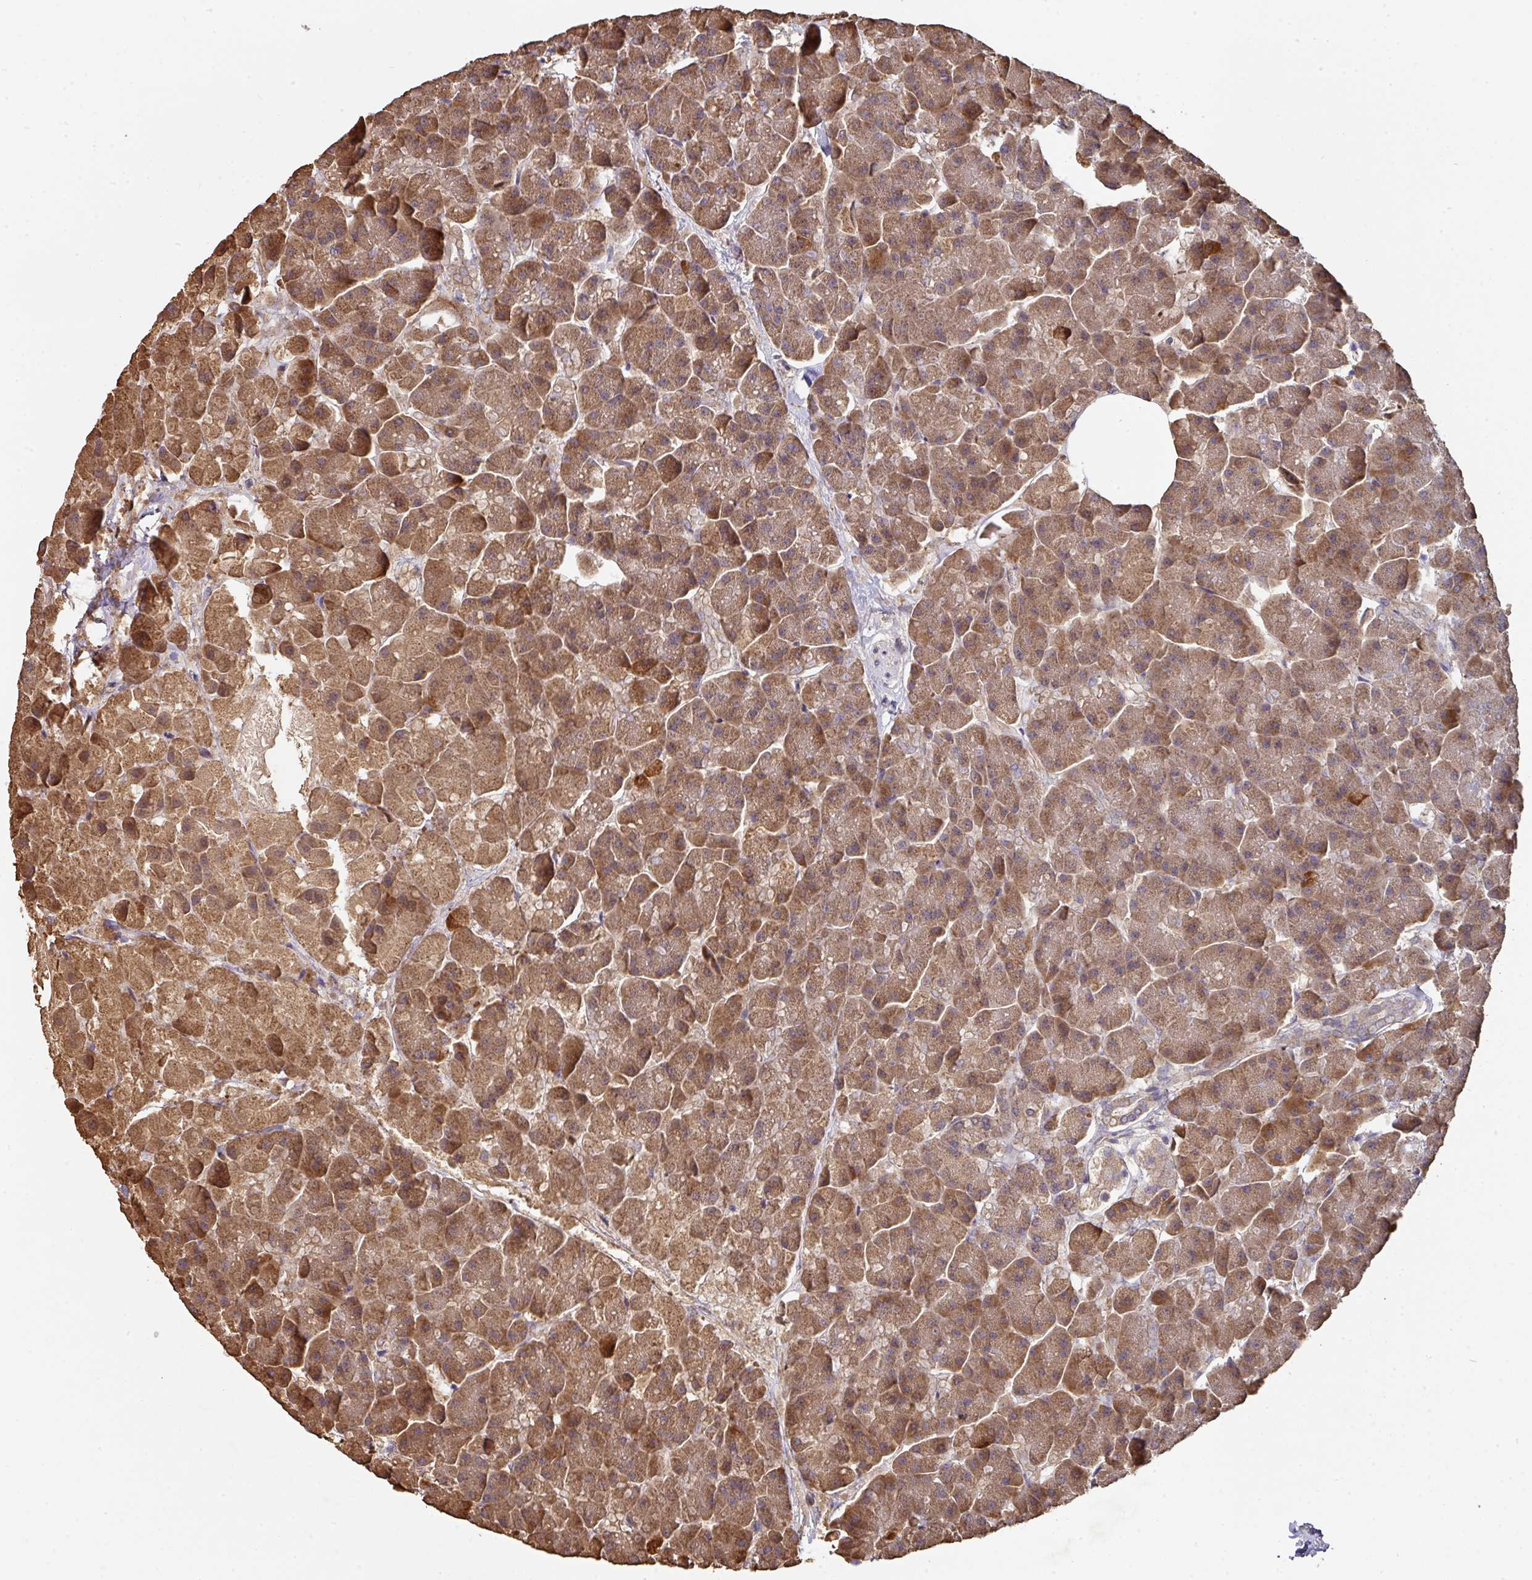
{"staining": {"intensity": "strong", "quantity": ">75%", "location": "cytoplasmic/membranous"}, "tissue": "pancreas", "cell_type": "Exocrine glandular cells", "image_type": "normal", "snomed": [{"axis": "morphology", "description": "Normal tissue, NOS"}, {"axis": "topography", "description": "Pancreas"}, {"axis": "topography", "description": "Peripheral nerve tissue"}], "caption": "Exocrine glandular cells show high levels of strong cytoplasmic/membranous expression in about >75% of cells in normal human pancreas.", "gene": "ACVR2B", "patient": {"sex": "male", "age": 54}}